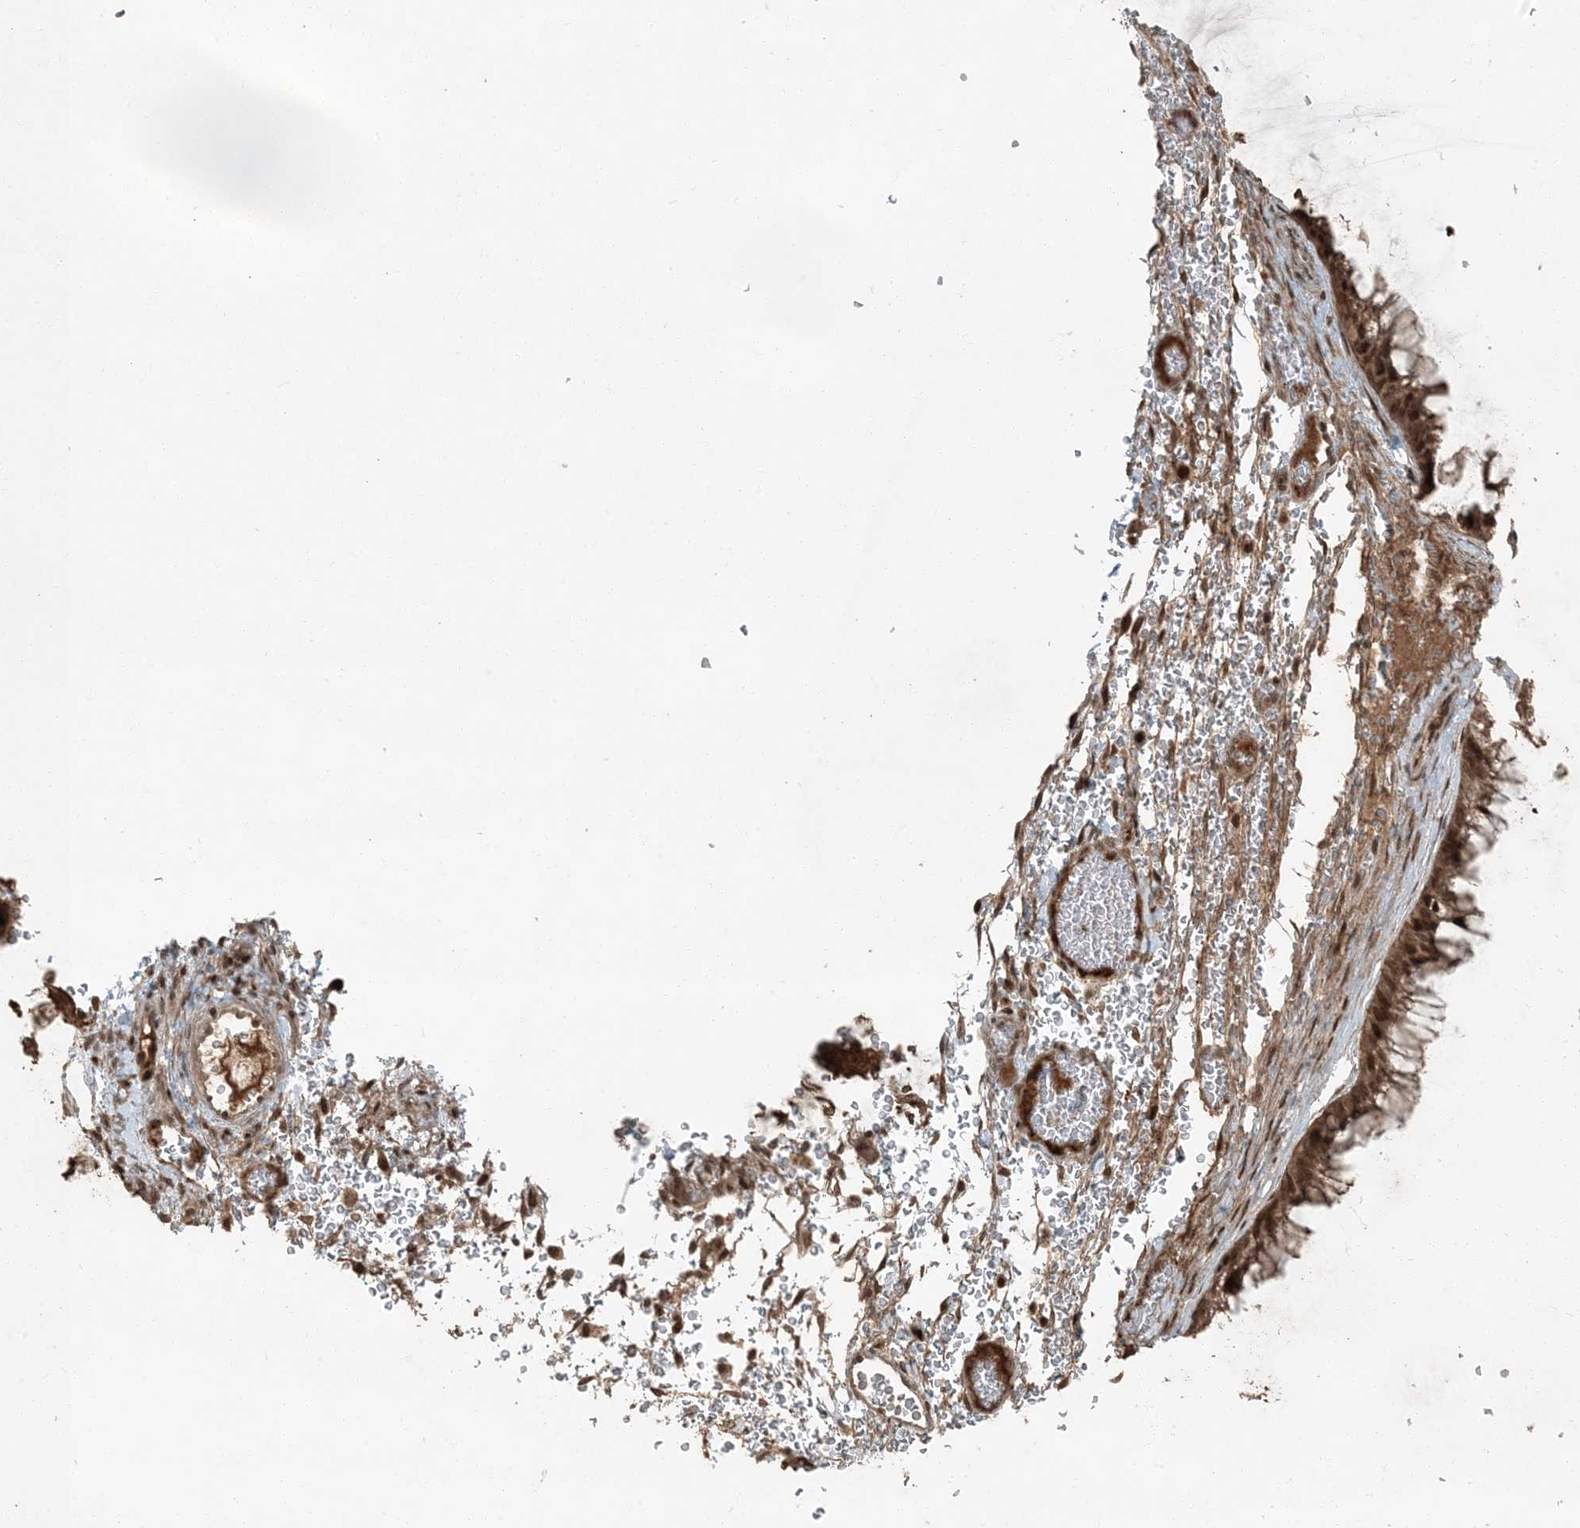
{"staining": {"intensity": "strong", "quantity": ">75%", "location": "cytoplasmic/membranous,nuclear"}, "tissue": "ovarian cancer", "cell_type": "Tumor cells", "image_type": "cancer", "snomed": [{"axis": "morphology", "description": "Cystadenocarcinoma, mucinous, NOS"}, {"axis": "topography", "description": "Ovary"}], "caption": "Immunohistochemical staining of ovarian cancer exhibits strong cytoplasmic/membranous and nuclear protein expression in approximately >75% of tumor cells. (Brightfield microscopy of DAB IHC at high magnification).", "gene": "TRAPPC12", "patient": {"sex": "female", "age": 37}}